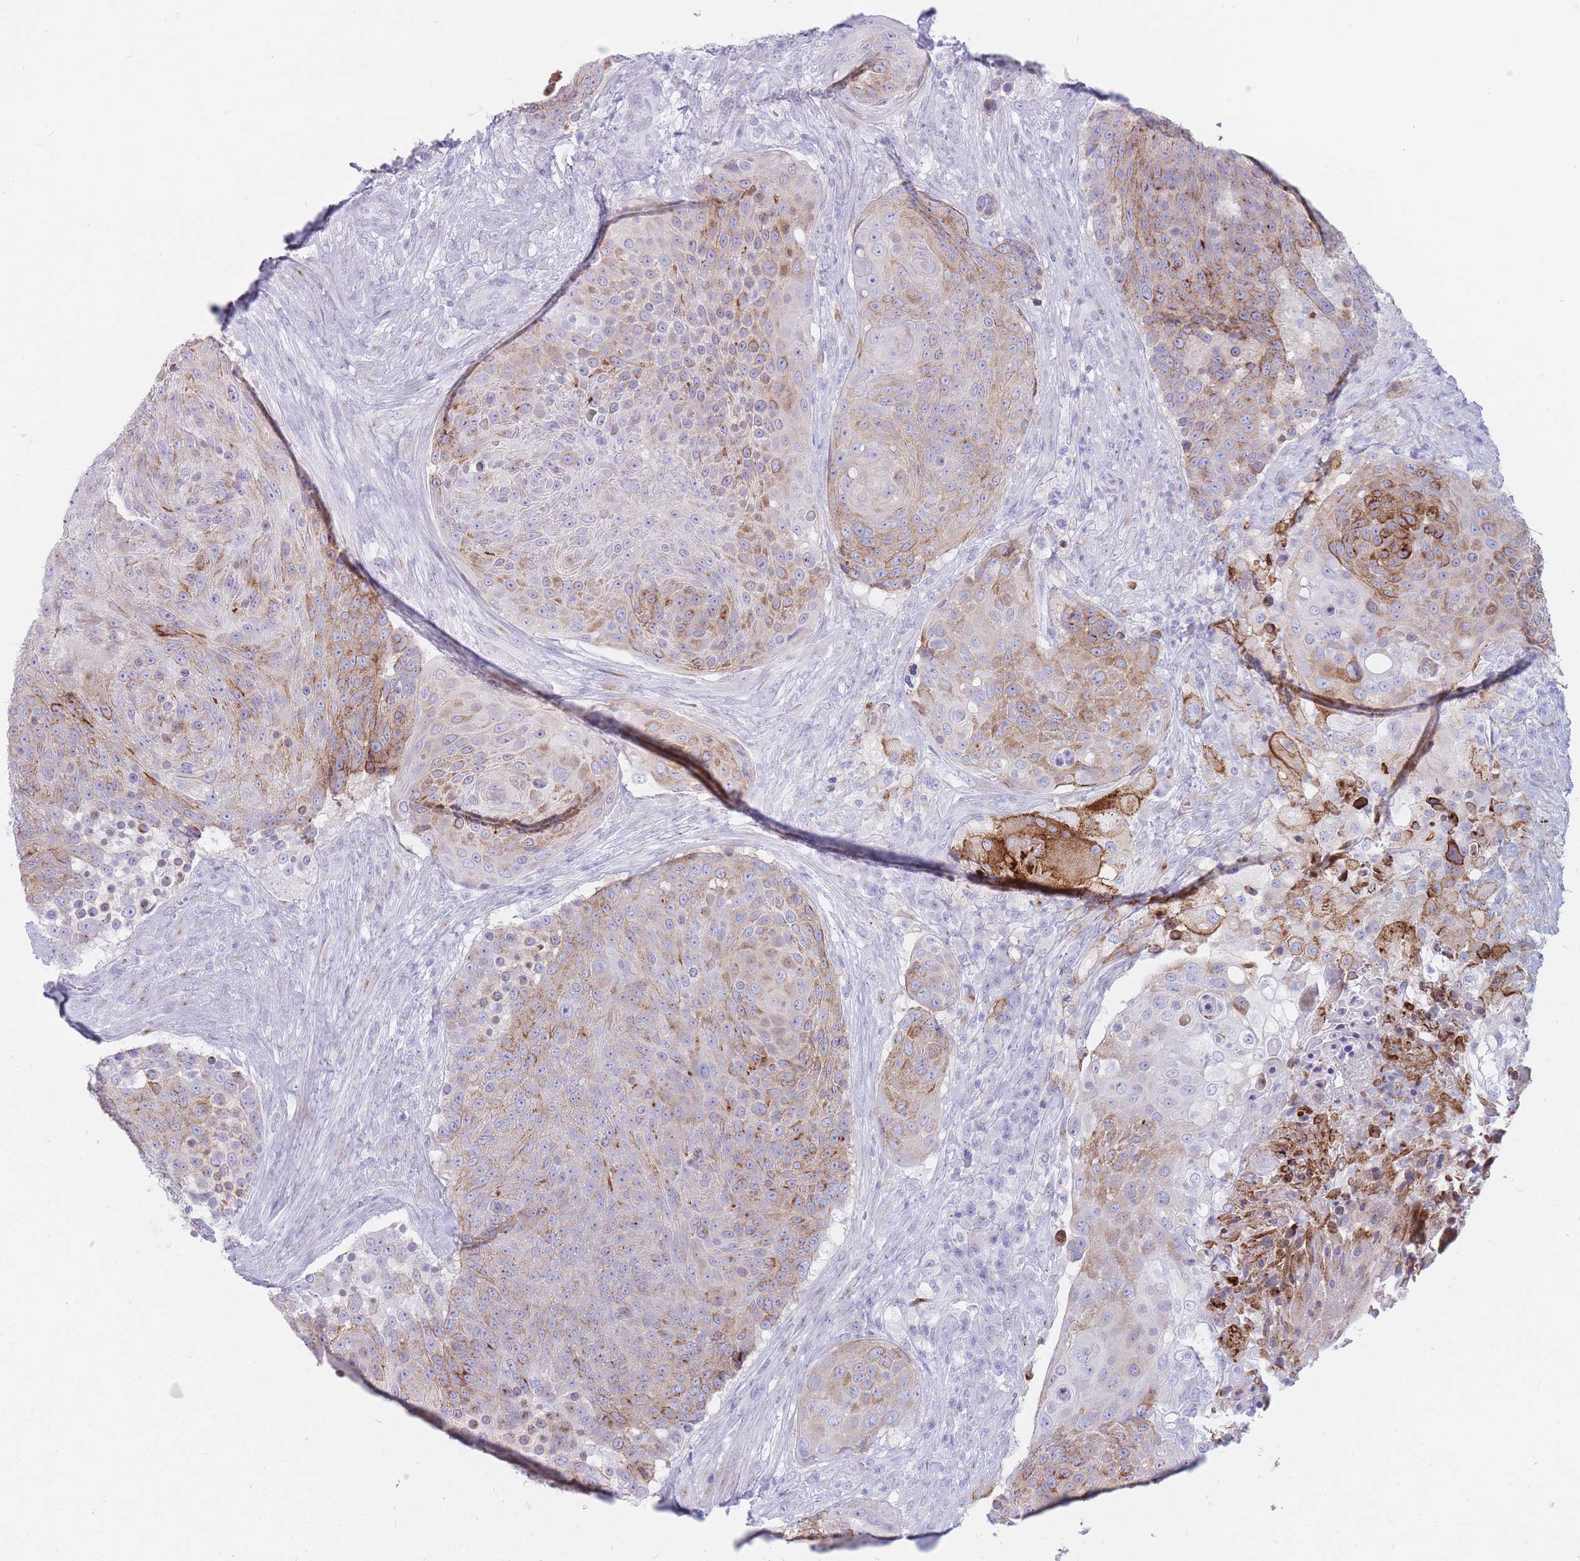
{"staining": {"intensity": "moderate", "quantity": "25%-75%", "location": "cytoplasmic/membranous"}, "tissue": "urothelial cancer", "cell_type": "Tumor cells", "image_type": "cancer", "snomed": [{"axis": "morphology", "description": "Urothelial carcinoma, High grade"}, {"axis": "topography", "description": "Urinary bladder"}], "caption": "Protein analysis of high-grade urothelial carcinoma tissue reveals moderate cytoplasmic/membranous positivity in approximately 25%-75% of tumor cells.", "gene": "ST3GAL5", "patient": {"sex": "female", "age": 63}}